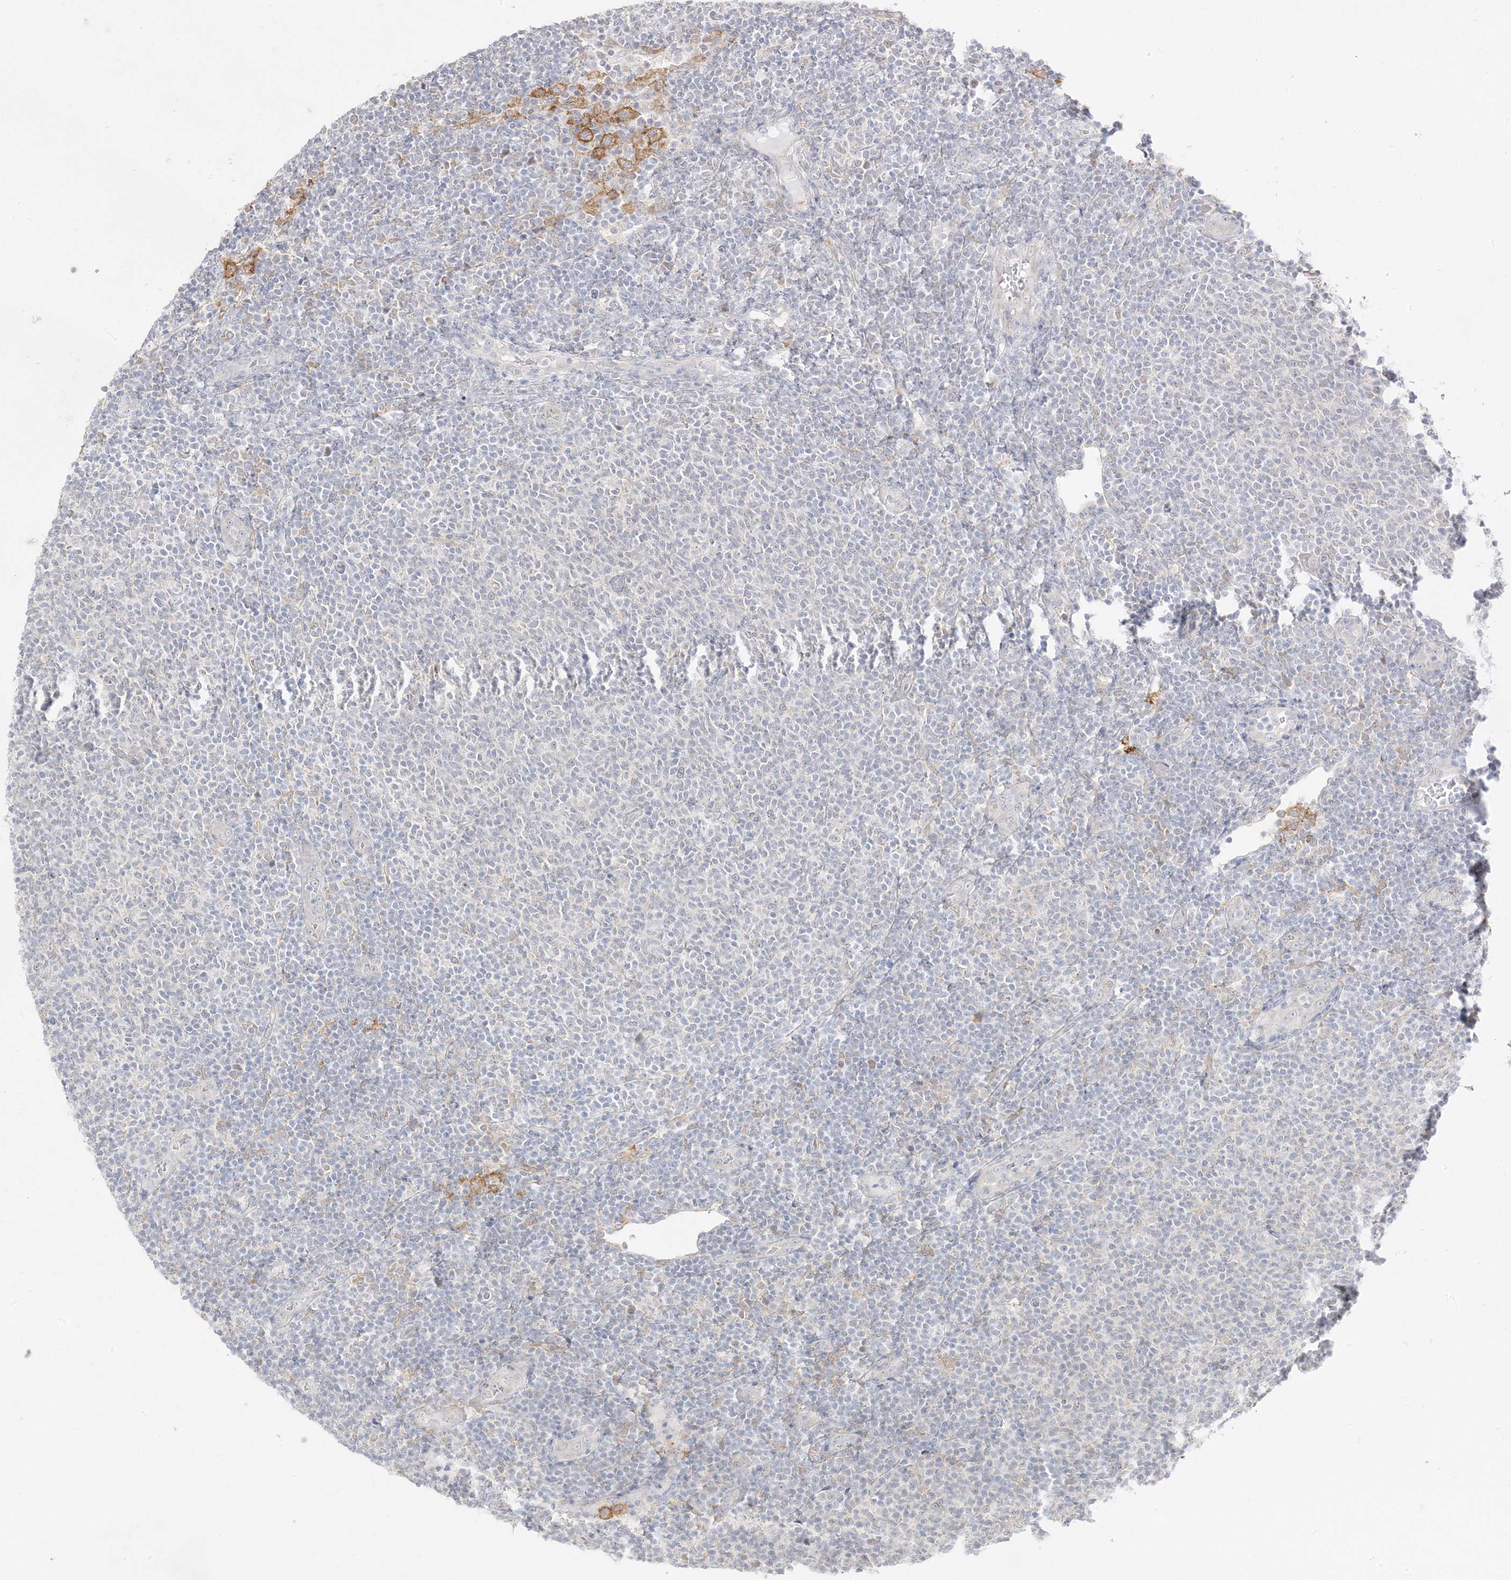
{"staining": {"intensity": "negative", "quantity": "none", "location": "none"}, "tissue": "lymphoma", "cell_type": "Tumor cells", "image_type": "cancer", "snomed": [{"axis": "morphology", "description": "Malignant lymphoma, non-Hodgkin's type, Low grade"}, {"axis": "topography", "description": "Lymph node"}], "caption": "Tumor cells show no significant positivity in malignant lymphoma, non-Hodgkin's type (low-grade). The staining was performed using DAB to visualize the protein expression in brown, while the nuclei were stained in blue with hematoxylin (Magnification: 20x).", "gene": "C2CD2", "patient": {"sex": "male", "age": 66}}